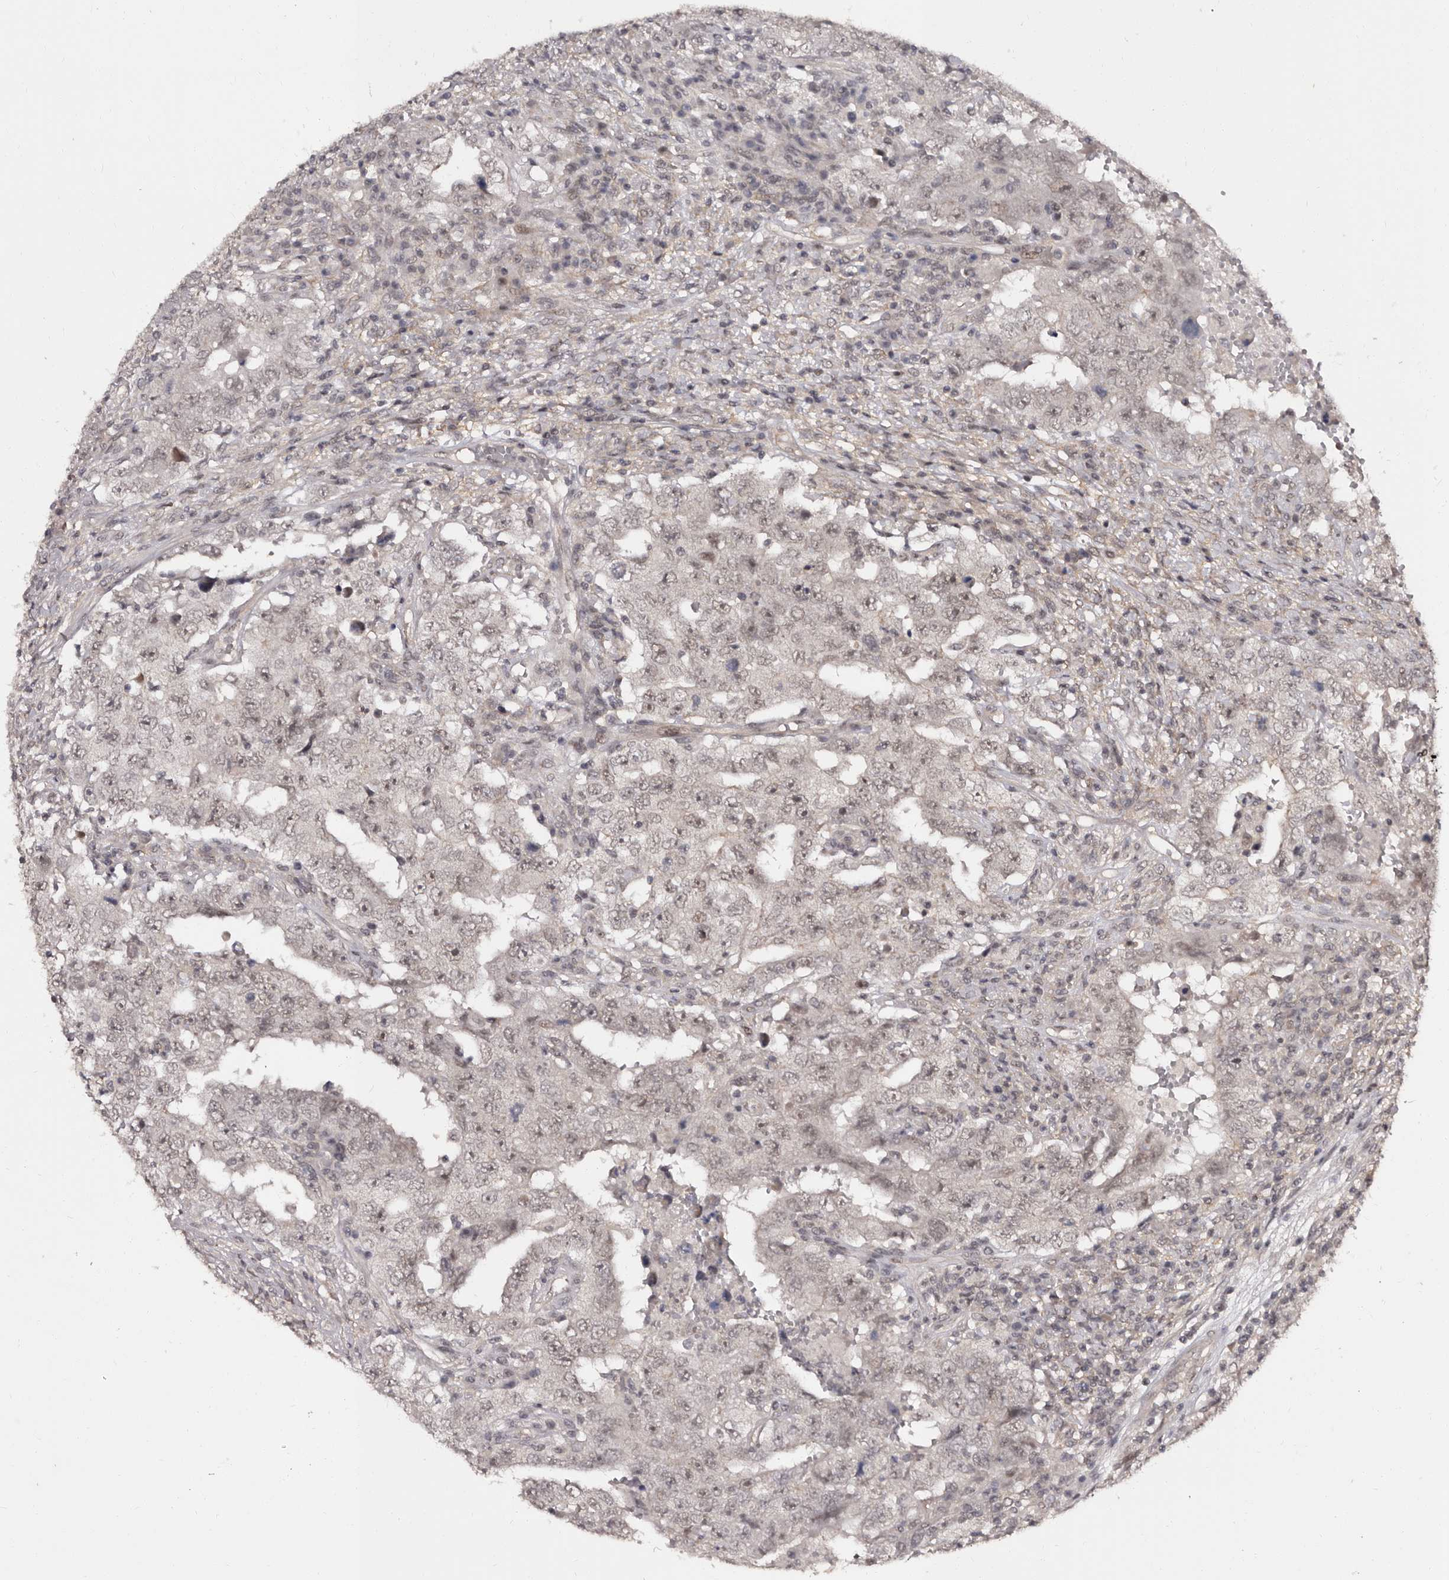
{"staining": {"intensity": "weak", "quantity": "<25%", "location": "nuclear"}, "tissue": "testis cancer", "cell_type": "Tumor cells", "image_type": "cancer", "snomed": [{"axis": "morphology", "description": "Carcinoma, Embryonal, NOS"}, {"axis": "topography", "description": "Testis"}], "caption": "IHC photomicrograph of neoplastic tissue: embryonal carcinoma (testis) stained with DAB (3,3'-diaminobenzidine) shows no significant protein positivity in tumor cells.", "gene": "TBC1D22B", "patient": {"sex": "male", "age": 26}}